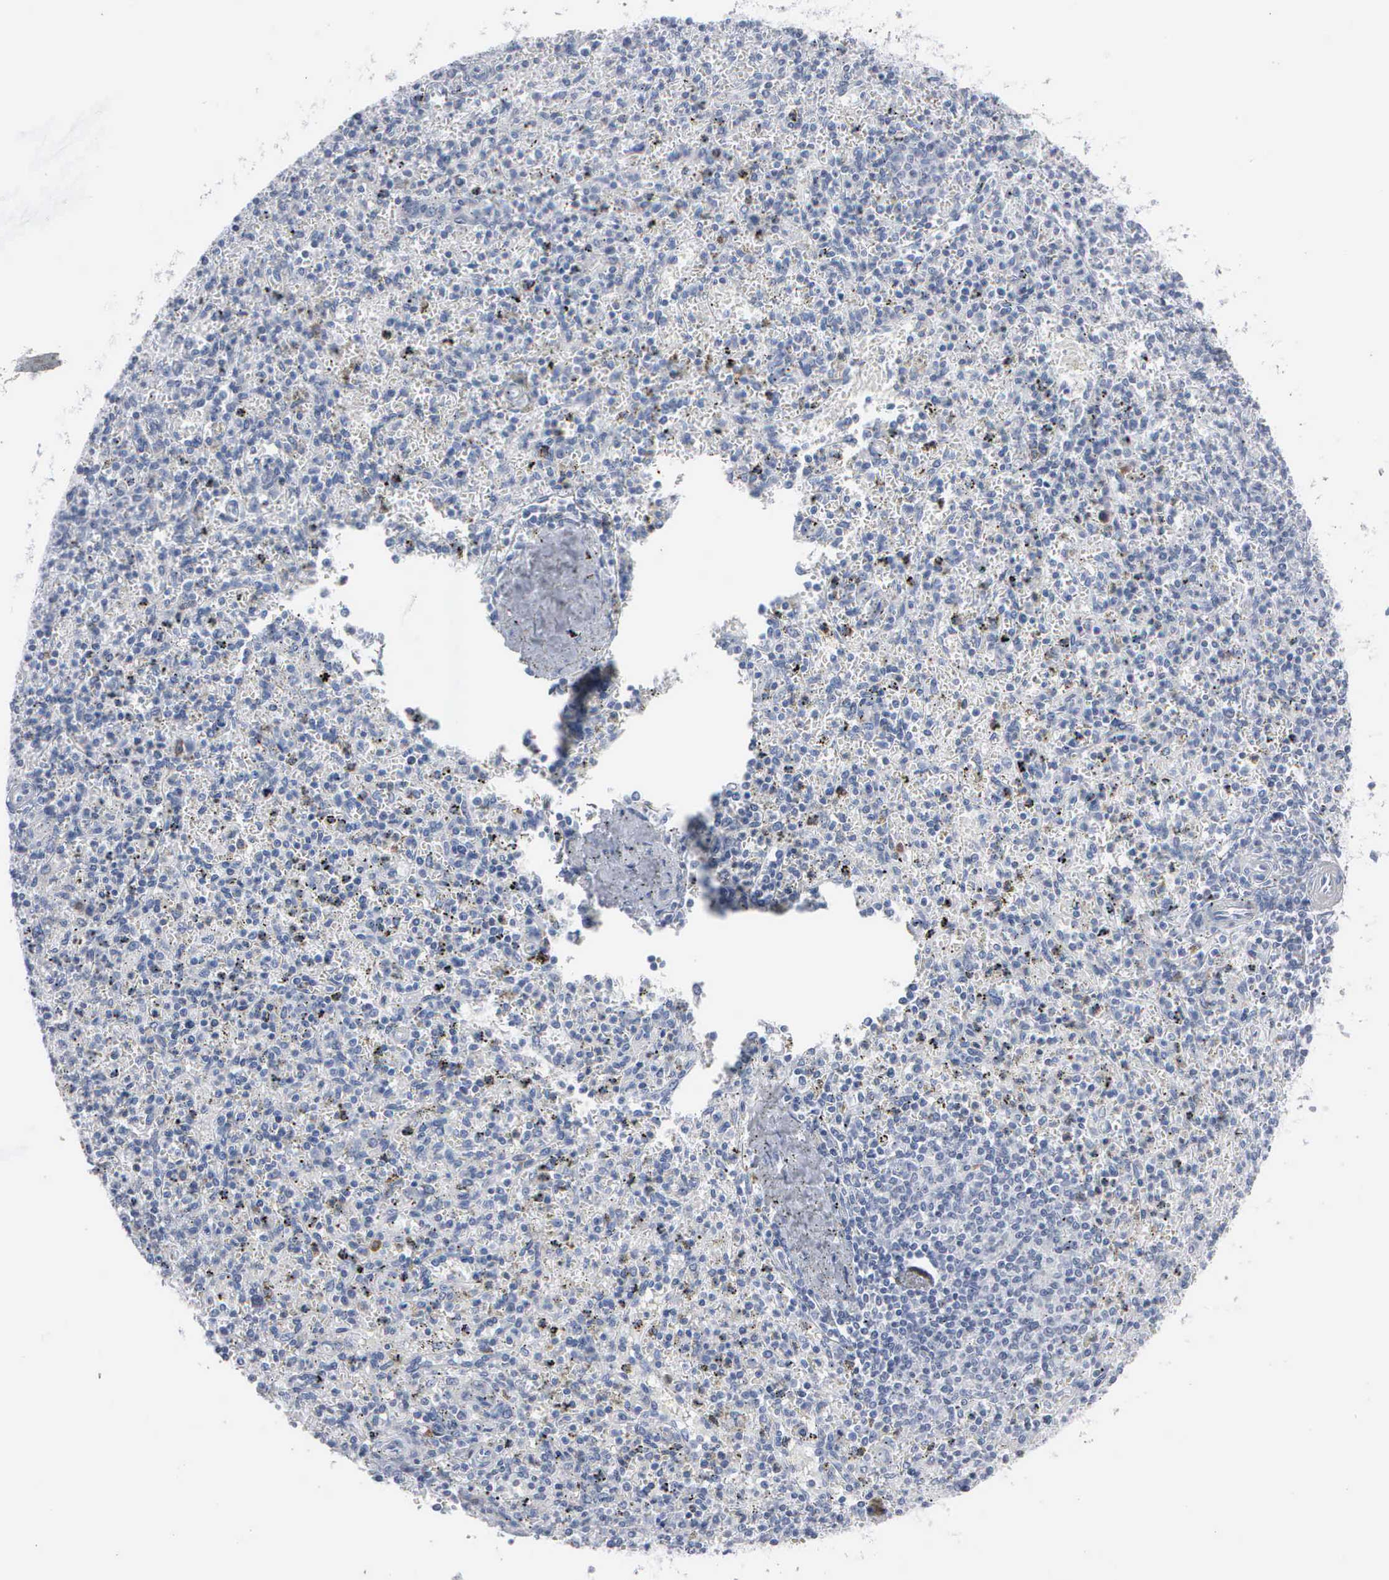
{"staining": {"intensity": "negative", "quantity": "none", "location": "none"}, "tissue": "spleen", "cell_type": "Cells in red pulp", "image_type": "normal", "snomed": [{"axis": "morphology", "description": "Normal tissue, NOS"}, {"axis": "topography", "description": "Spleen"}], "caption": "Photomicrograph shows no significant protein staining in cells in red pulp of unremarkable spleen. (DAB immunohistochemistry with hematoxylin counter stain).", "gene": "CCNB1", "patient": {"sex": "male", "age": 72}}